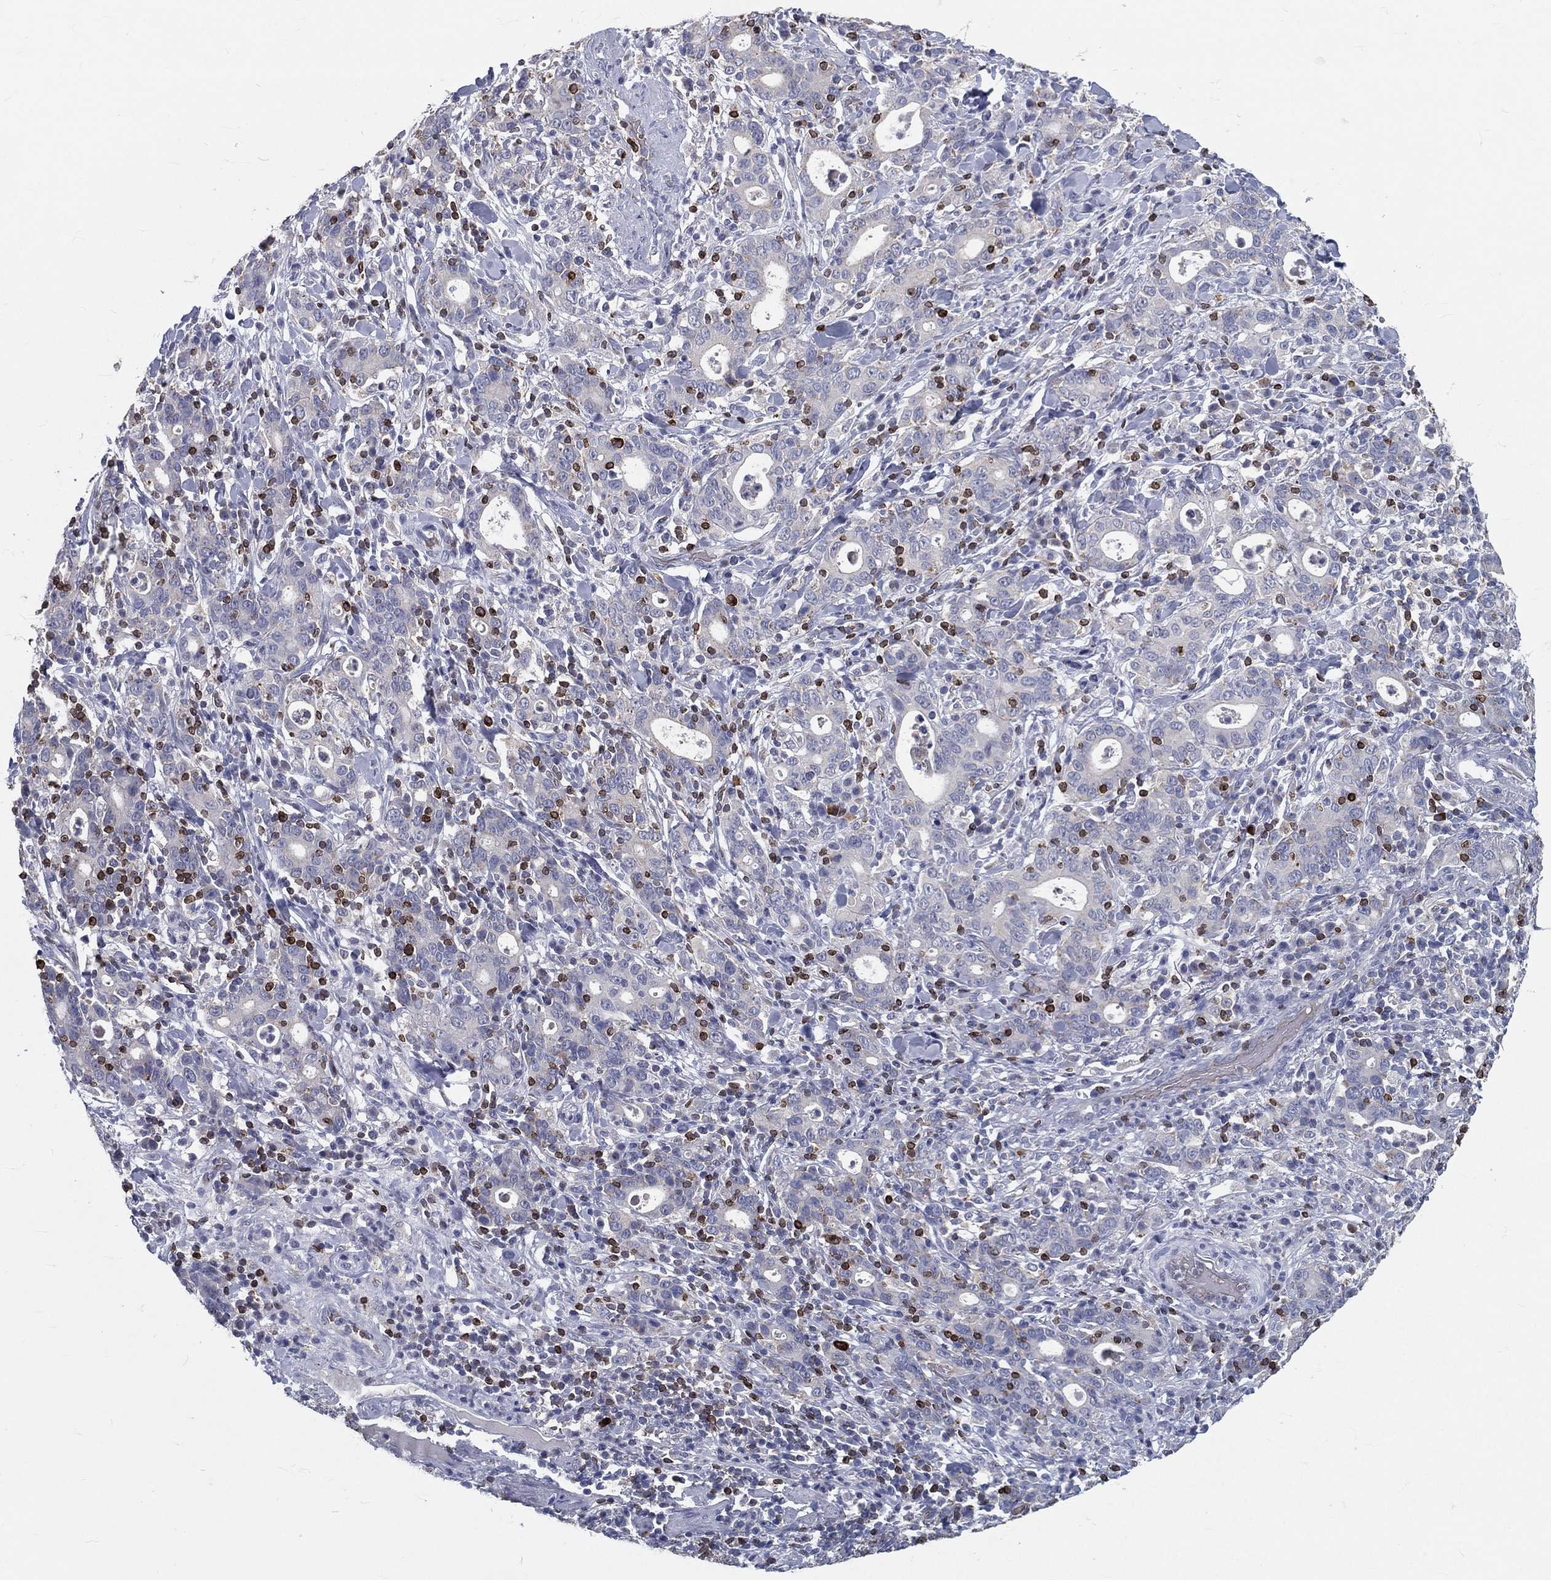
{"staining": {"intensity": "negative", "quantity": "none", "location": "none"}, "tissue": "stomach cancer", "cell_type": "Tumor cells", "image_type": "cancer", "snomed": [{"axis": "morphology", "description": "Adenocarcinoma, NOS"}, {"axis": "topography", "description": "Stomach"}], "caption": "Stomach cancer was stained to show a protein in brown. There is no significant expression in tumor cells.", "gene": "CTSW", "patient": {"sex": "male", "age": 79}}